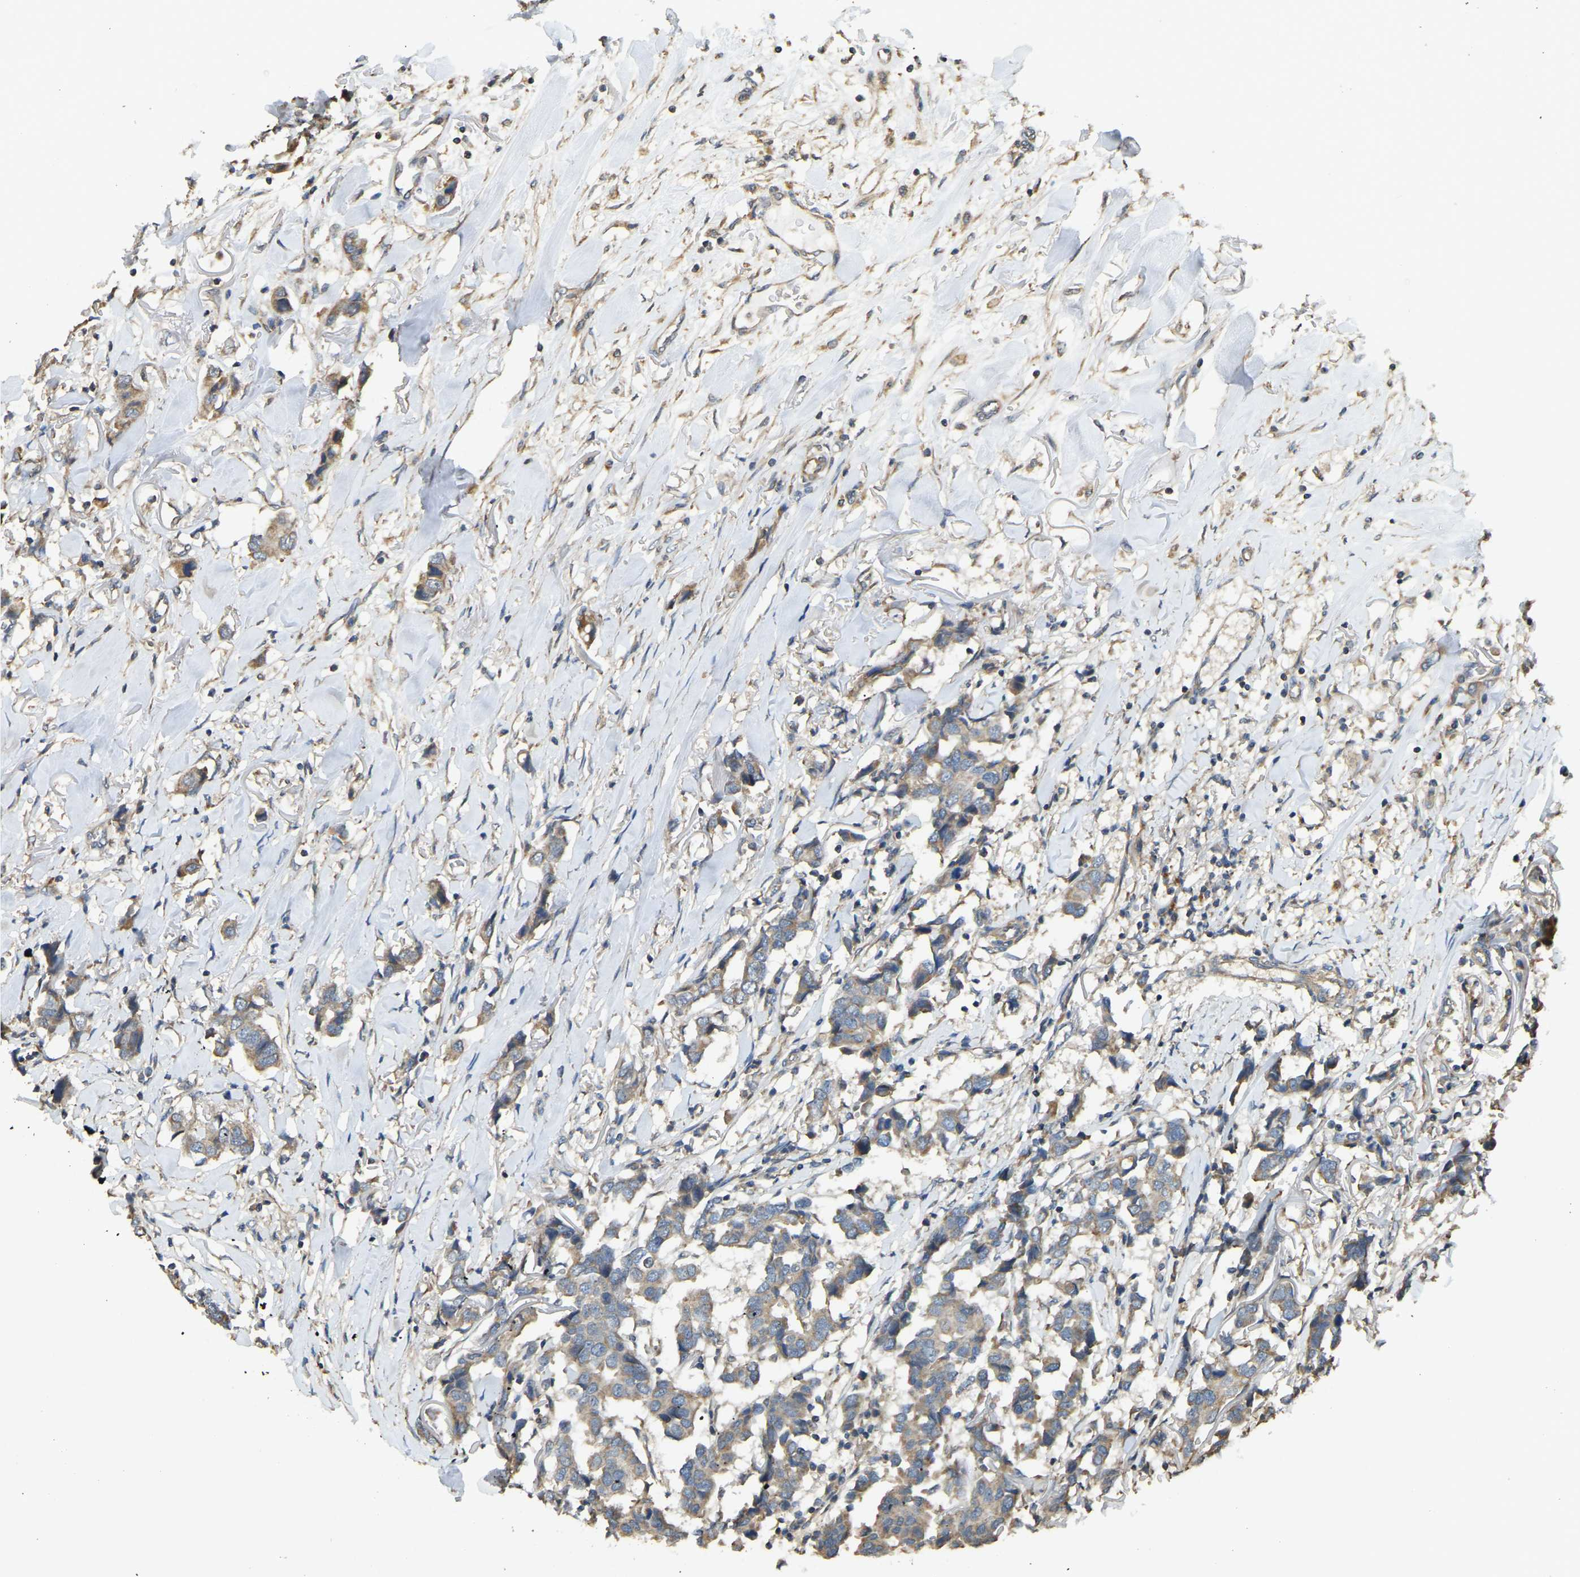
{"staining": {"intensity": "weak", "quantity": ">75%", "location": "cytoplasmic/membranous"}, "tissue": "breast cancer", "cell_type": "Tumor cells", "image_type": "cancer", "snomed": [{"axis": "morphology", "description": "Duct carcinoma"}, {"axis": "topography", "description": "Breast"}], "caption": "The micrograph demonstrates immunohistochemical staining of breast cancer (invasive ductal carcinoma). There is weak cytoplasmic/membranous staining is present in approximately >75% of tumor cells.", "gene": "GNG2", "patient": {"sex": "female", "age": 80}}